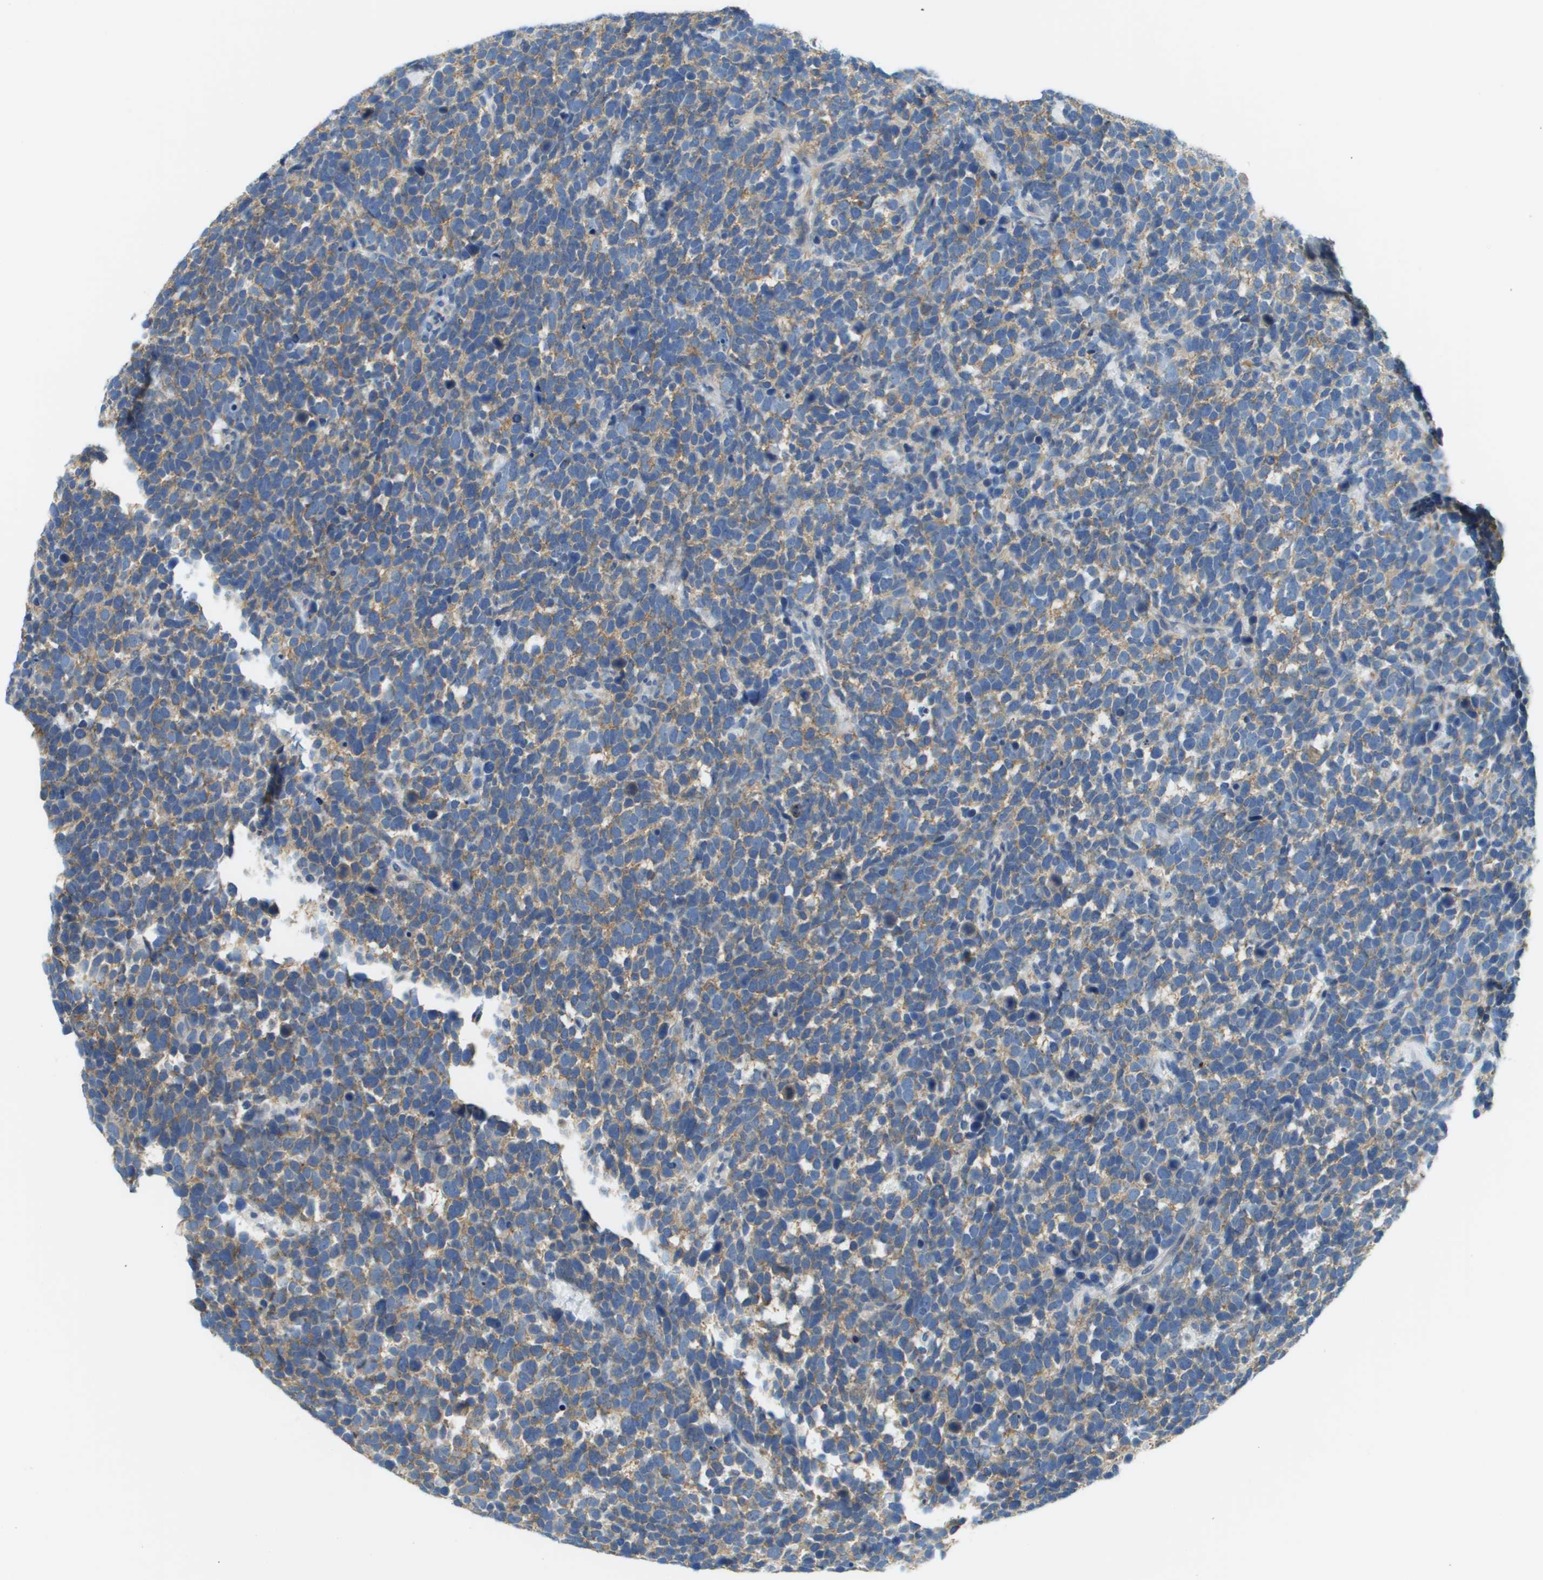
{"staining": {"intensity": "weak", "quantity": ">75%", "location": "cytoplasmic/membranous"}, "tissue": "urothelial cancer", "cell_type": "Tumor cells", "image_type": "cancer", "snomed": [{"axis": "morphology", "description": "Urothelial carcinoma, High grade"}, {"axis": "topography", "description": "Urinary bladder"}], "caption": "Urothelial cancer stained with a protein marker shows weak staining in tumor cells.", "gene": "SDC1", "patient": {"sex": "female", "age": 82}}